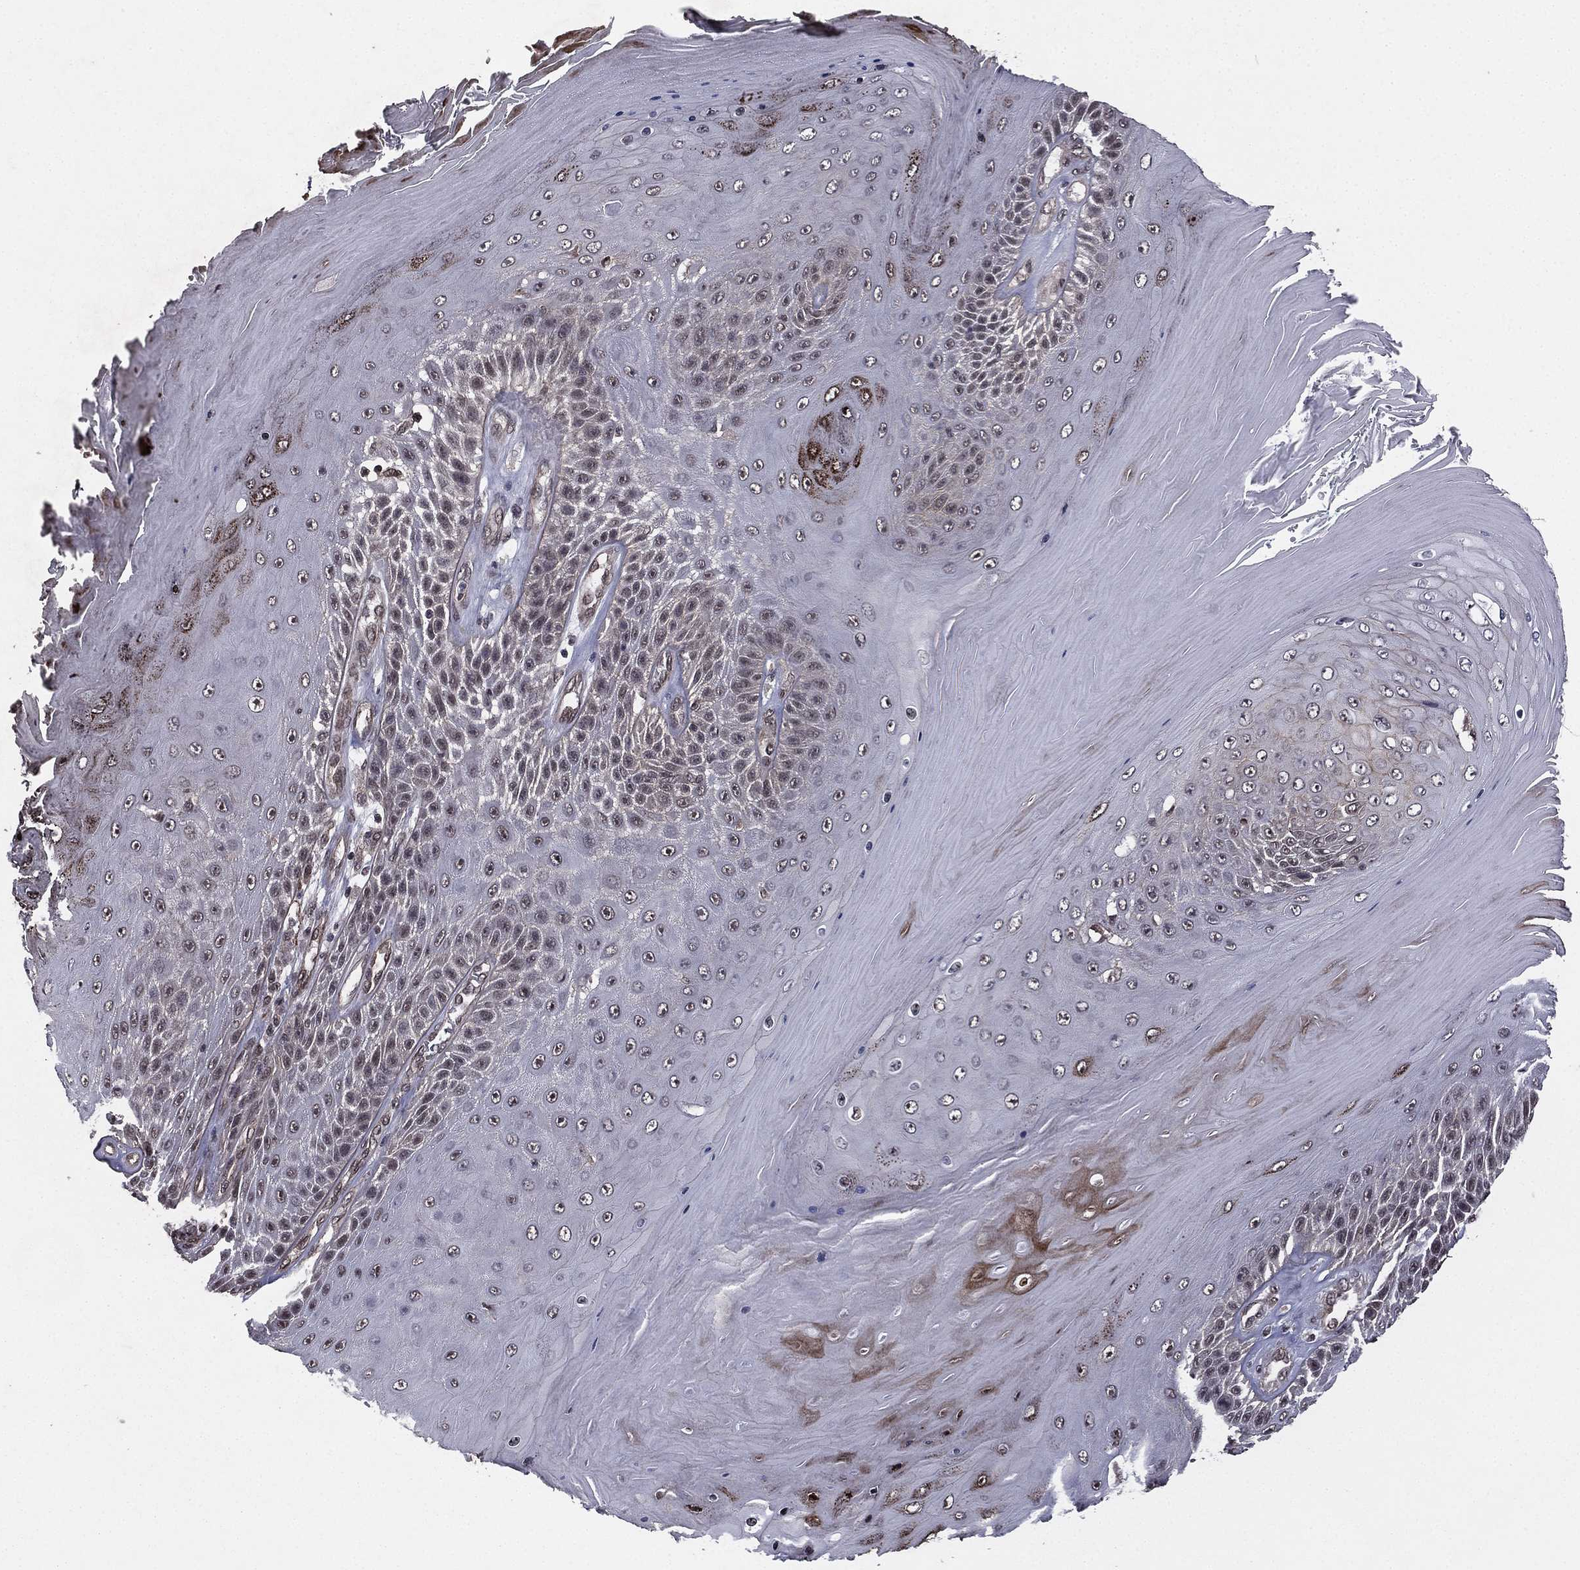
{"staining": {"intensity": "moderate", "quantity": "<25%", "location": "cytoplasmic/membranous"}, "tissue": "skin cancer", "cell_type": "Tumor cells", "image_type": "cancer", "snomed": [{"axis": "morphology", "description": "Squamous cell carcinoma, NOS"}, {"axis": "topography", "description": "Skin"}], "caption": "A brown stain shows moderate cytoplasmic/membranous positivity of a protein in human squamous cell carcinoma (skin) tumor cells. Using DAB (brown) and hematoxylin (blue) stains, captured at high magnification using brightfield microscopy.", "gene": "RARB", "patient": {"sex": "male", "age": 62}}